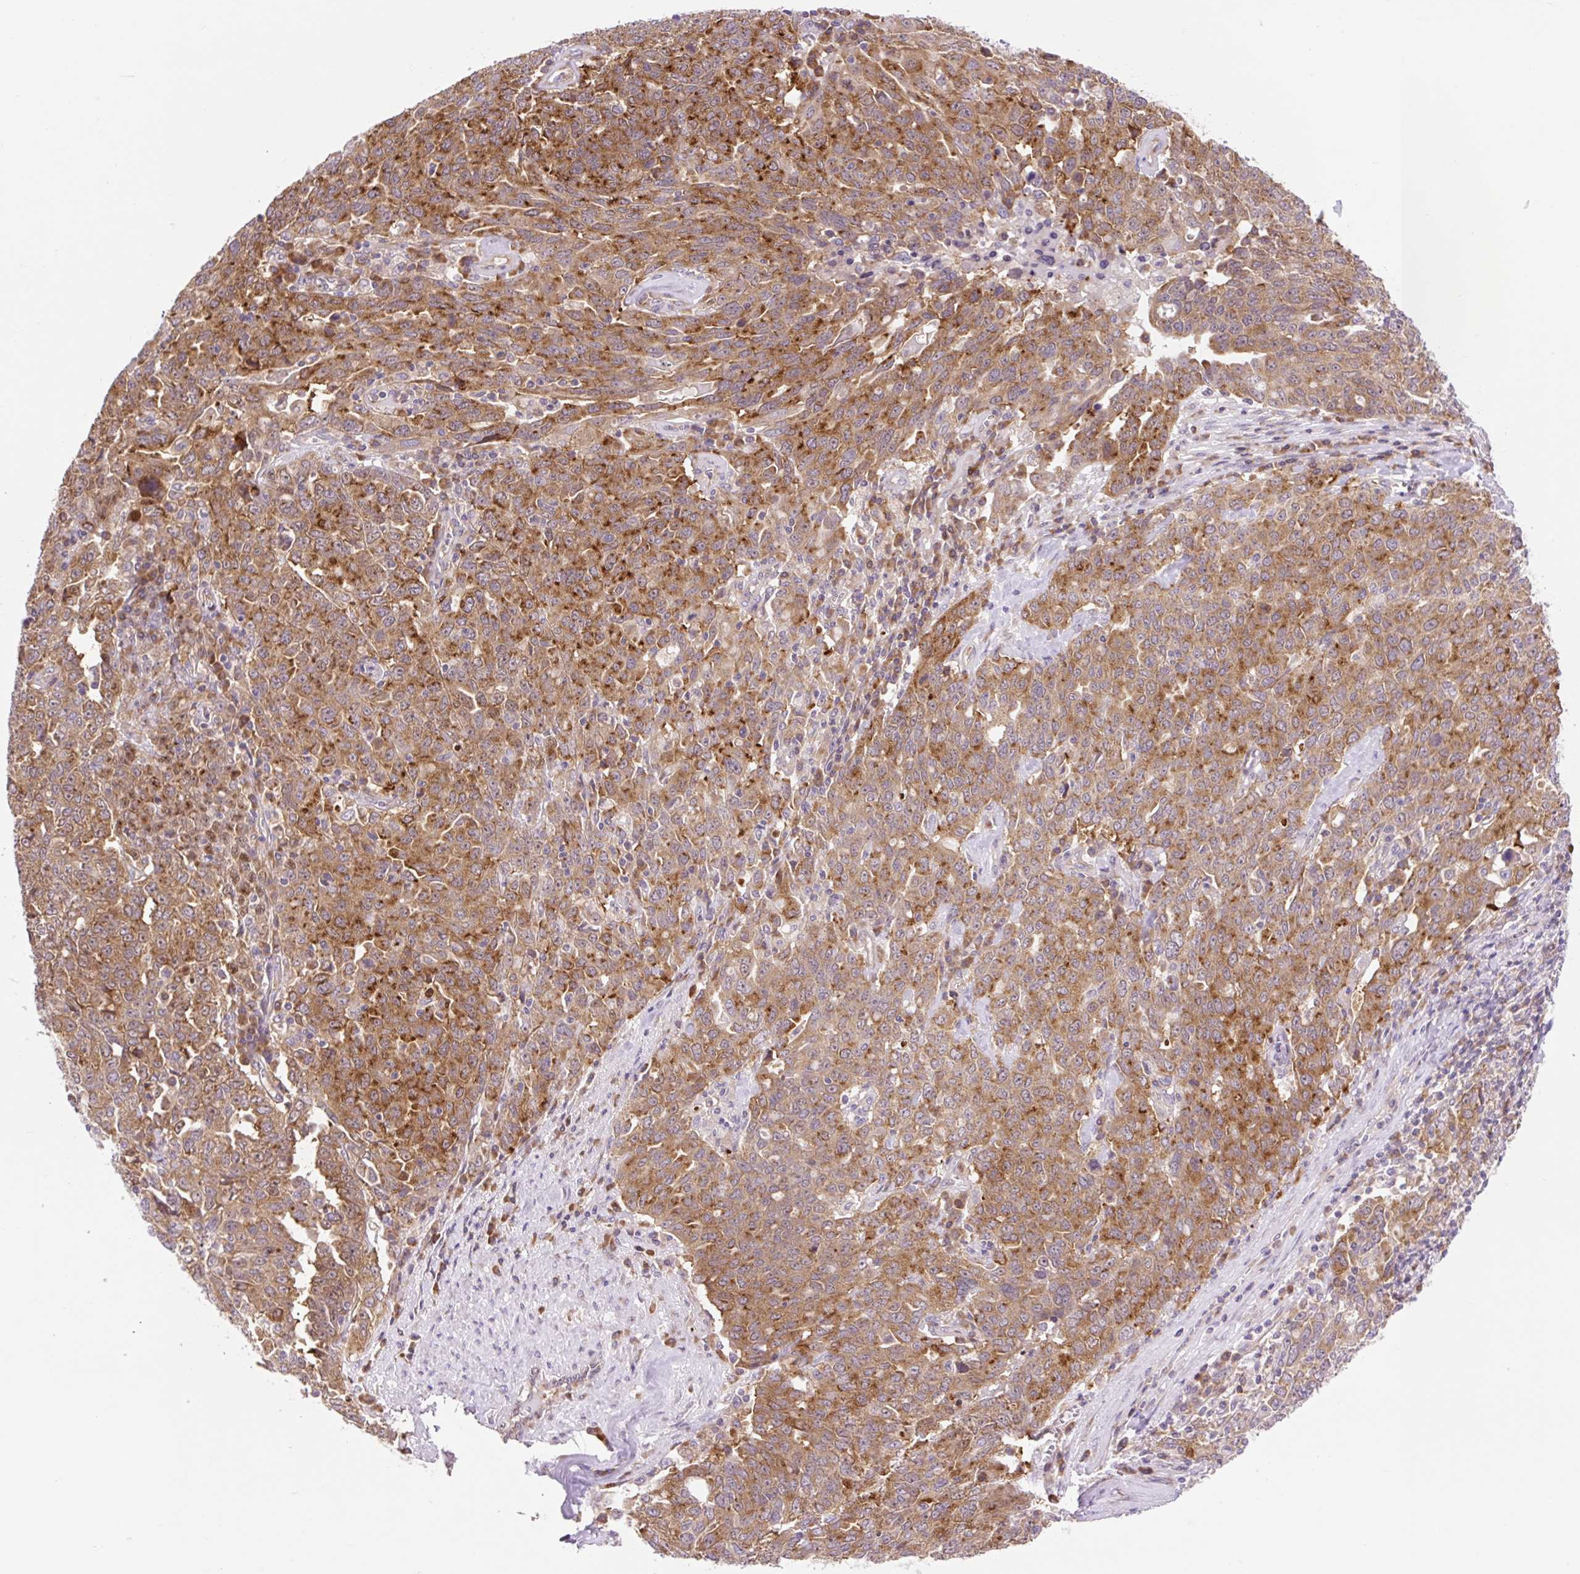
{"staining": {"intensity": "moderate", "quantity": ">75%", "location": "cytoplasmic/membranous"}, "tissue": "ovarian cancer", "cell_type": "Tumor cells", "image_type": "cancer", "snomed": [{"axis": "morphology", "description": "Carcinoma, endometroid"}, {"axis": "topography", "description": "Ovary"}], "caption": "Immunohistochemistry (IHC) staining of endometroid carcinoma (ovarian), which exhibits medium levels of moderate cytoplasmic/membranous staining in about >75% of tumor cells indicating moderate cytoplasmic/membranous protein expression. The staining was performed using DAB (brown) for protein detection and nuclei were counterstained in hematoxylin (blue).", "gene": "GPR45", "patient": {"sex": "female", "age": 62}}